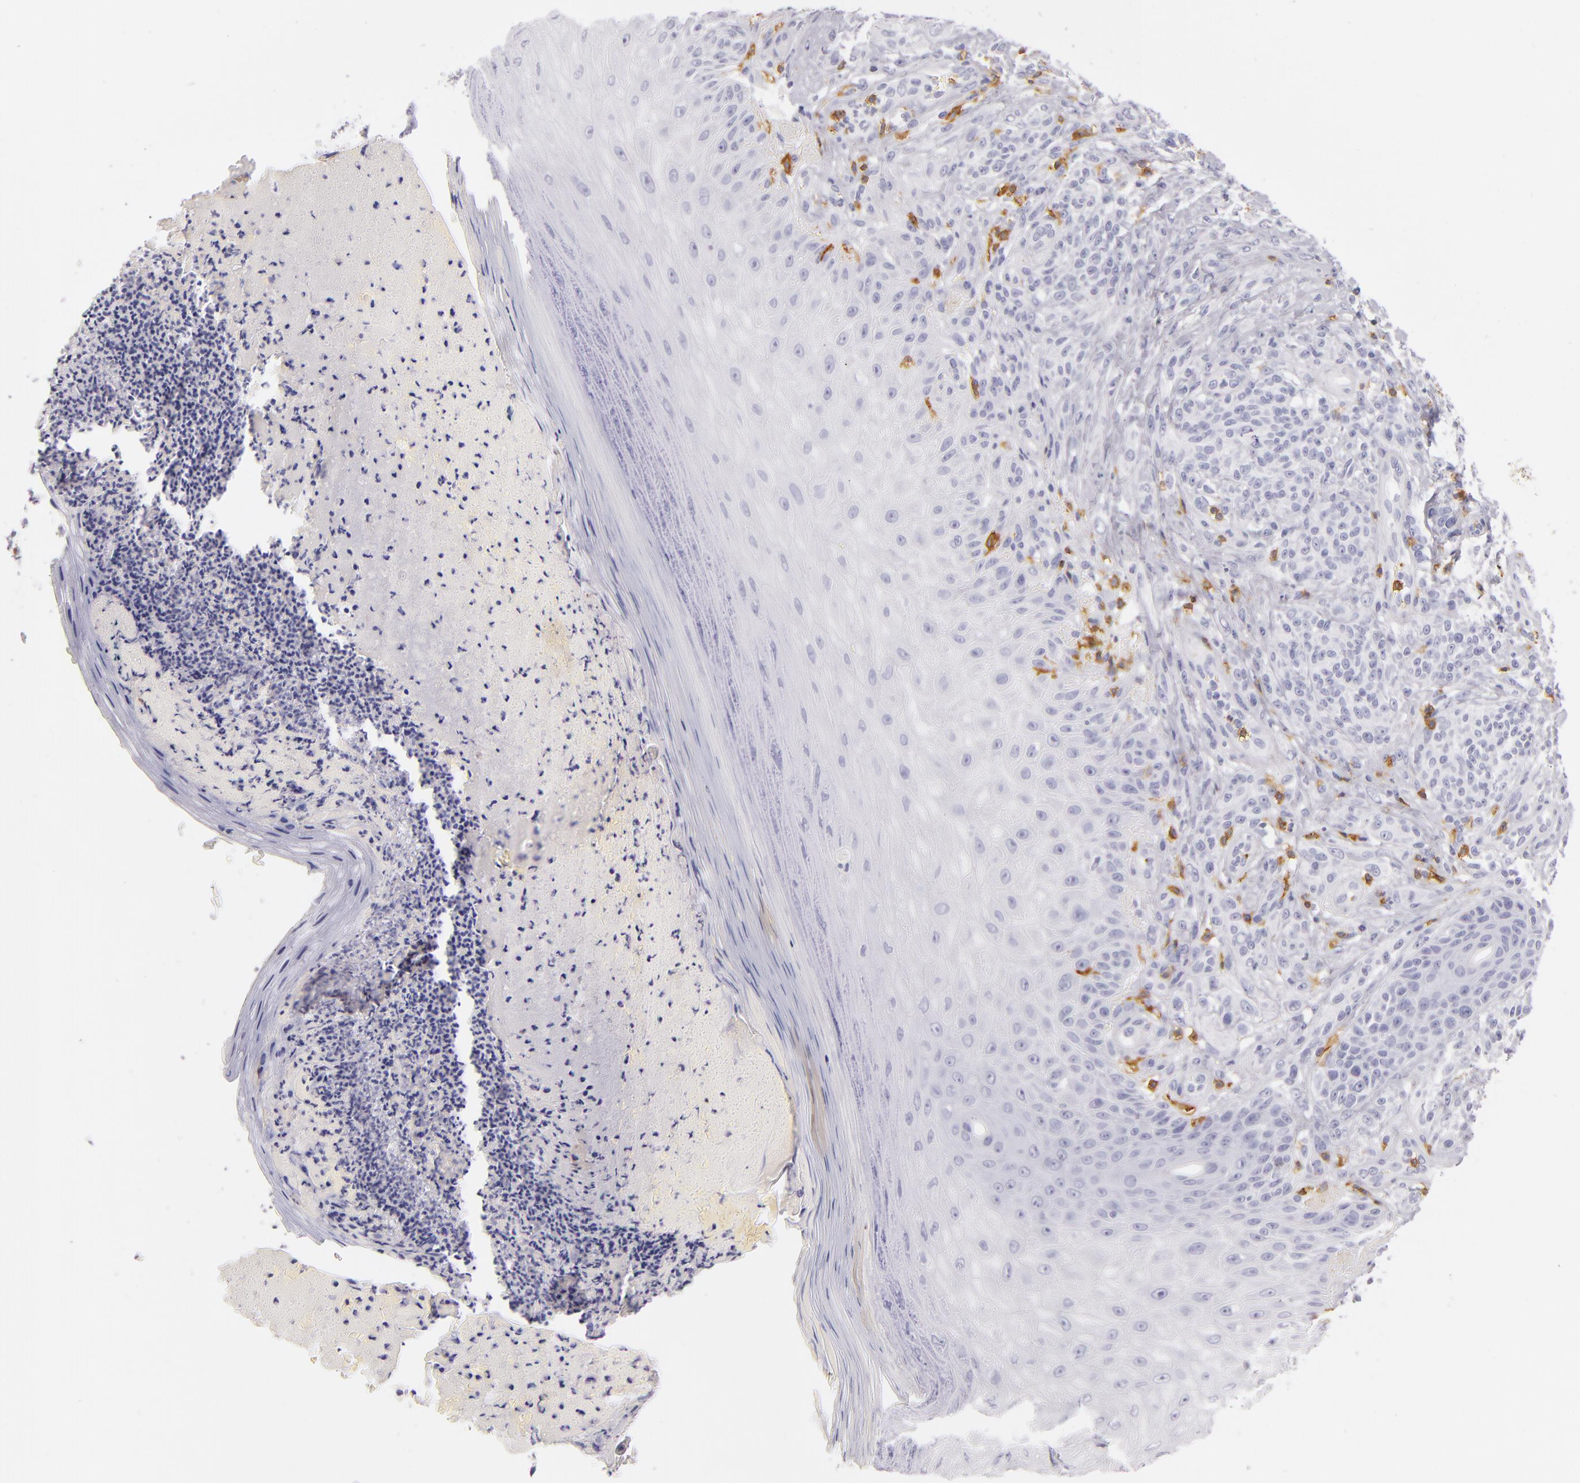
{"staining": {"intensity": "negative", "quantity": "none", "location": "none"}, "tissue": "melanoma", "cell_type": "Tumor cells", "image_type": "cancer", "snomed": [{"axis": "morphology", "description": "Malignant melanoma, NOS"}, {"axis": "topography", "description": "Skin"}], "caption": "Tumor cells show no significant staining in malignant melanoma. (DAB (3,3'-diaminobenzidine) IHC with hematoxylin counter stain).", "gene": "LAT", "patient": {"sex": "male", "age": 75}}